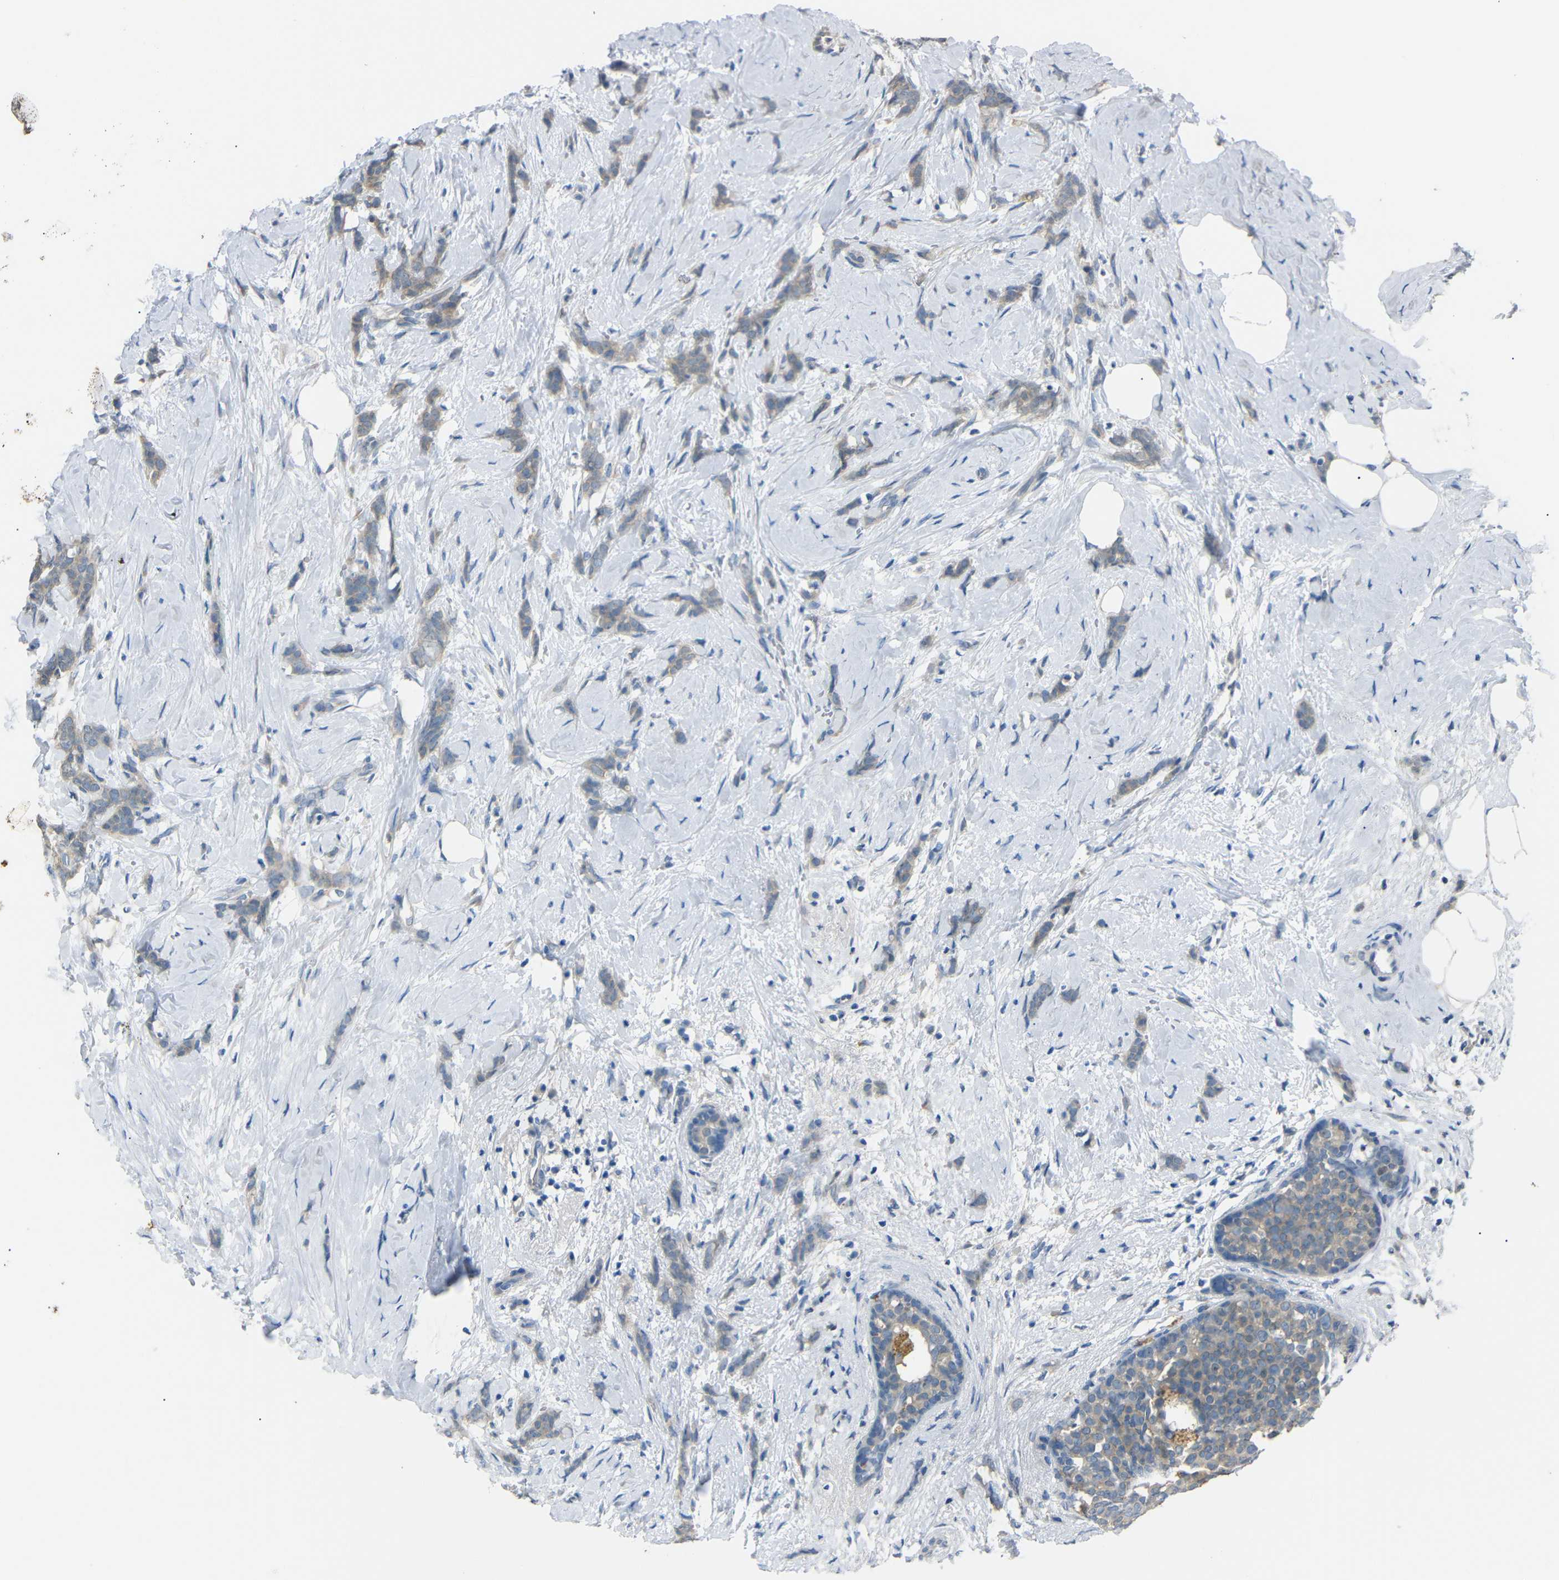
{"staining": {"intensity": "weak", "quantity": ">75%", "location": "cytoplasmic/membranous"}, "tissue": "breast cancer", "cell_type": "Tumor cells", "image_type": "cancer", "snomed": [{"axis": "morphology", "description": "Lobular carcinoma, in situ"}, {"axis": "morphology", "description": "Lobular carcinoma"}, {"axis": "topography", "description": "Breast"}], "caption": "Immunohistochemistry image of neoplastic tissue: breast cancer stained using immunohistochemistry demonstrates low levels of weak protein expression localized specifically in the cytoplasmic/membranous of tumor cells, appearing as a cytoplasmic/membranous brown color.", "gene": "C6orf89", "patient": {"sex": "female", "age": 41}}